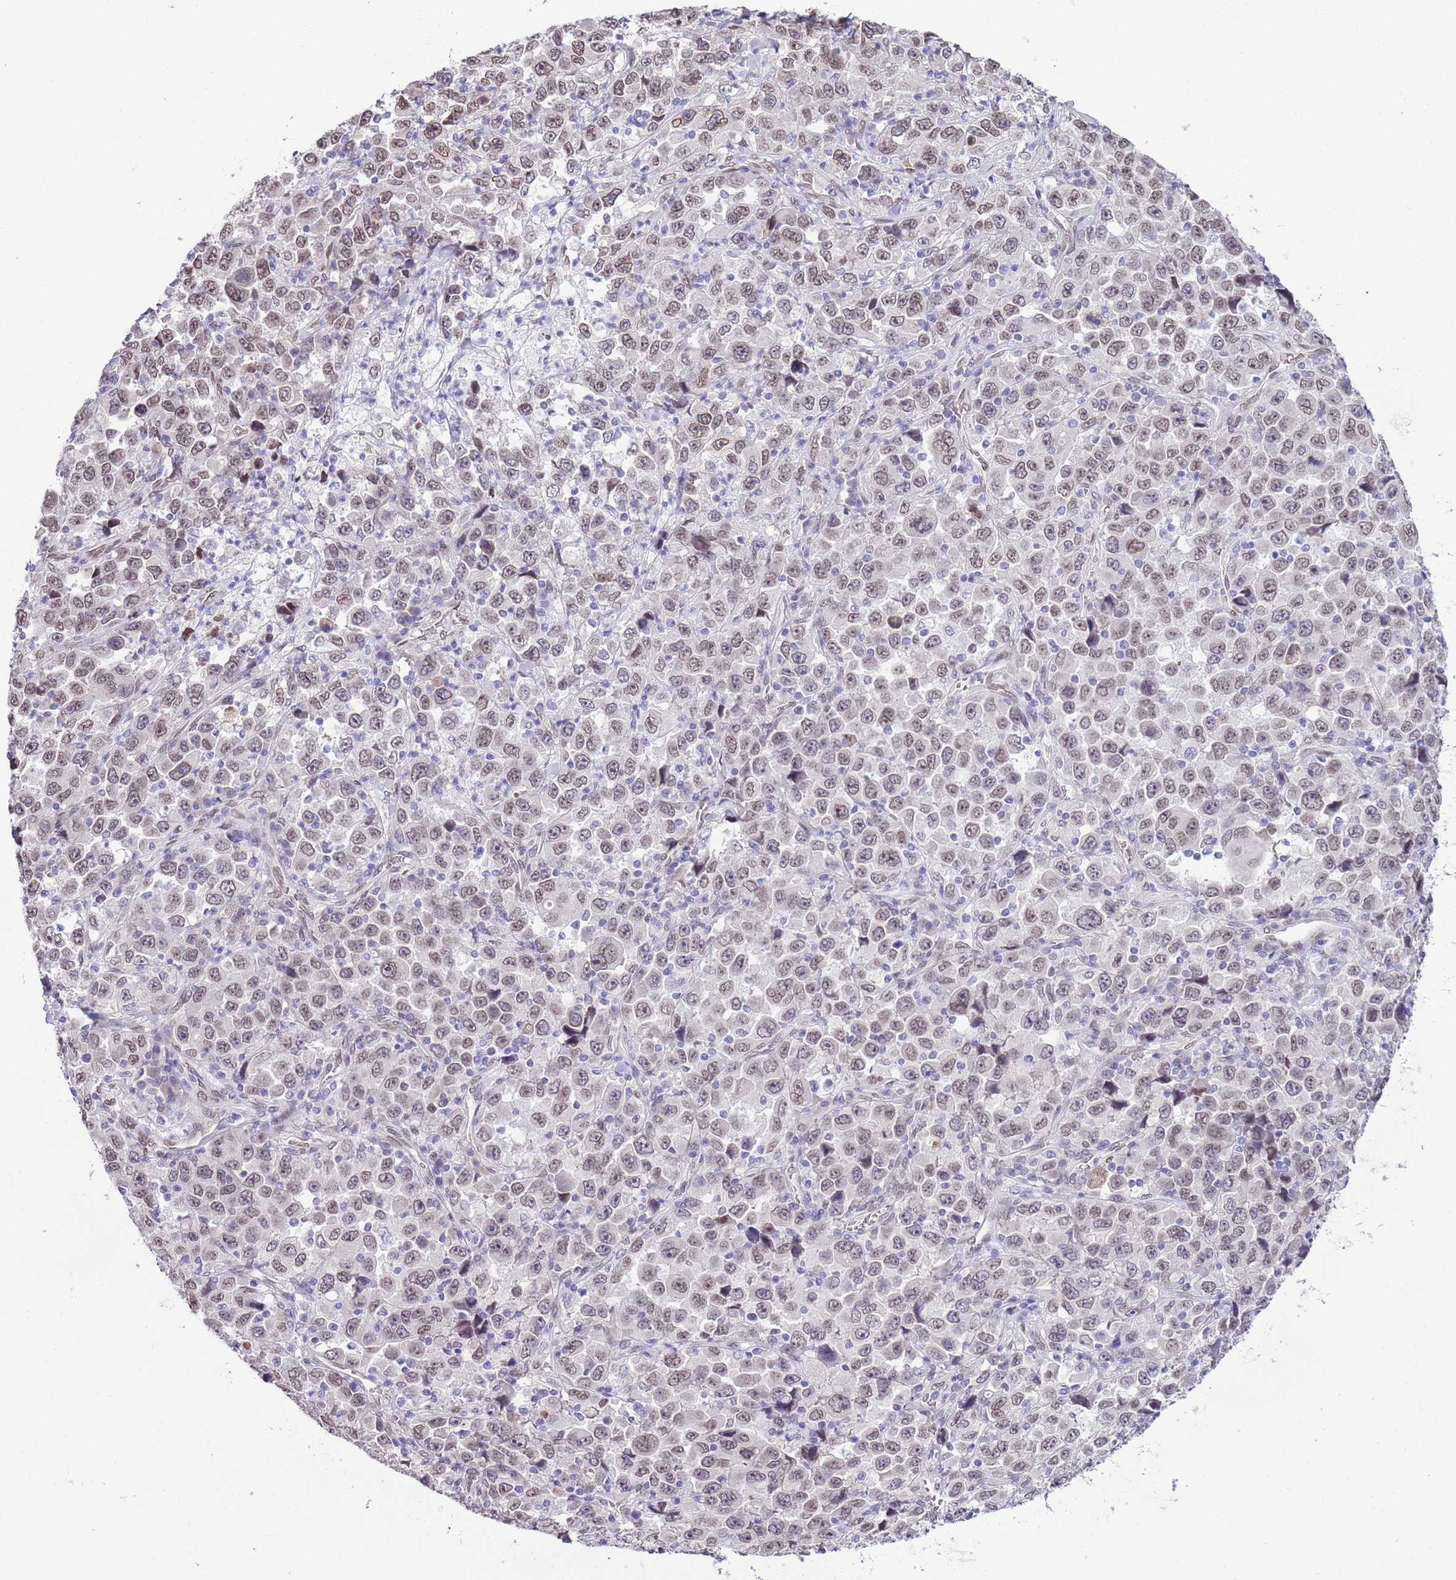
{"staining": {"intensity": "weak", "quantity": "25%-75%", "location": "nuclear"}, "tissue": "stomach cancer", "cell_type": "Tumor cells", "image_type": "cancer", "snomed": [{"axis": "morphology", "description": "Normal tissue, NOS"}, {"axis": "morphology", "description": "Adenocarcinoma, NOS"}, {"axis": "topography", "description": "Stomach, upper"}, {"axis": "topography", "description": "Stomach"}], "caption": "High-power microscopy captured an immunohistochemistry histopathology image of adenocarcinoma (stomach), revealing weak nuclear positivity in approximately 25%-75% of tumor cells.", "gene": "ZGLP1", "patient": {"sex": "male", "age": 59}}